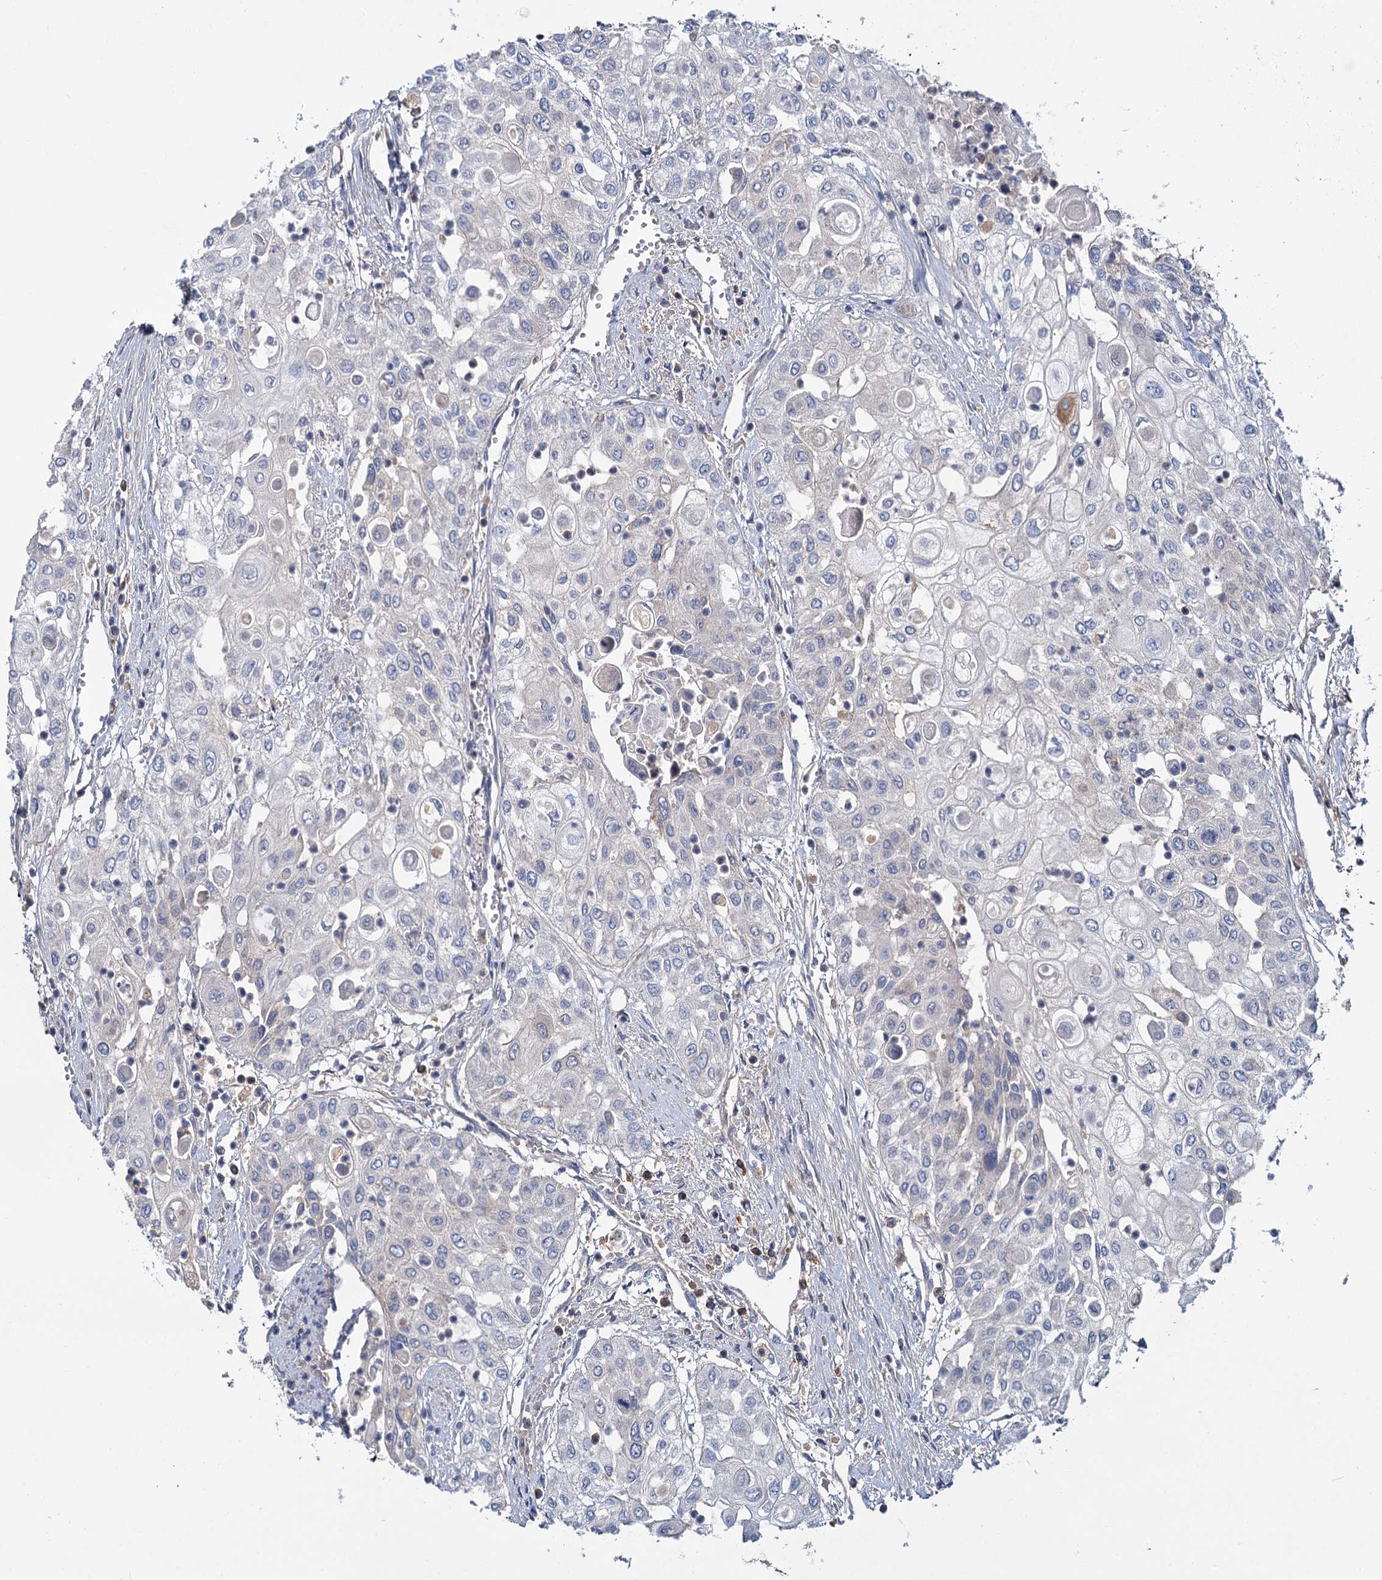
{"staining": {"intensity": "negative", "quantity": "none", "location": "none"}, "tissue": "urothelial cancer", "cell_type": "Tumor cells", "image_type": "cancer", "snomed": [{"axis": "morphology", "description": "Urothelial carcinoma, High grade"}, {"axis": "topography", "description": "Urinary bladder"}], "caption": "Tumor cells show no significant positivity in urothelial cancer.", "gene": "FGFR2", "patient": {"sex": "female", "age": 79}}